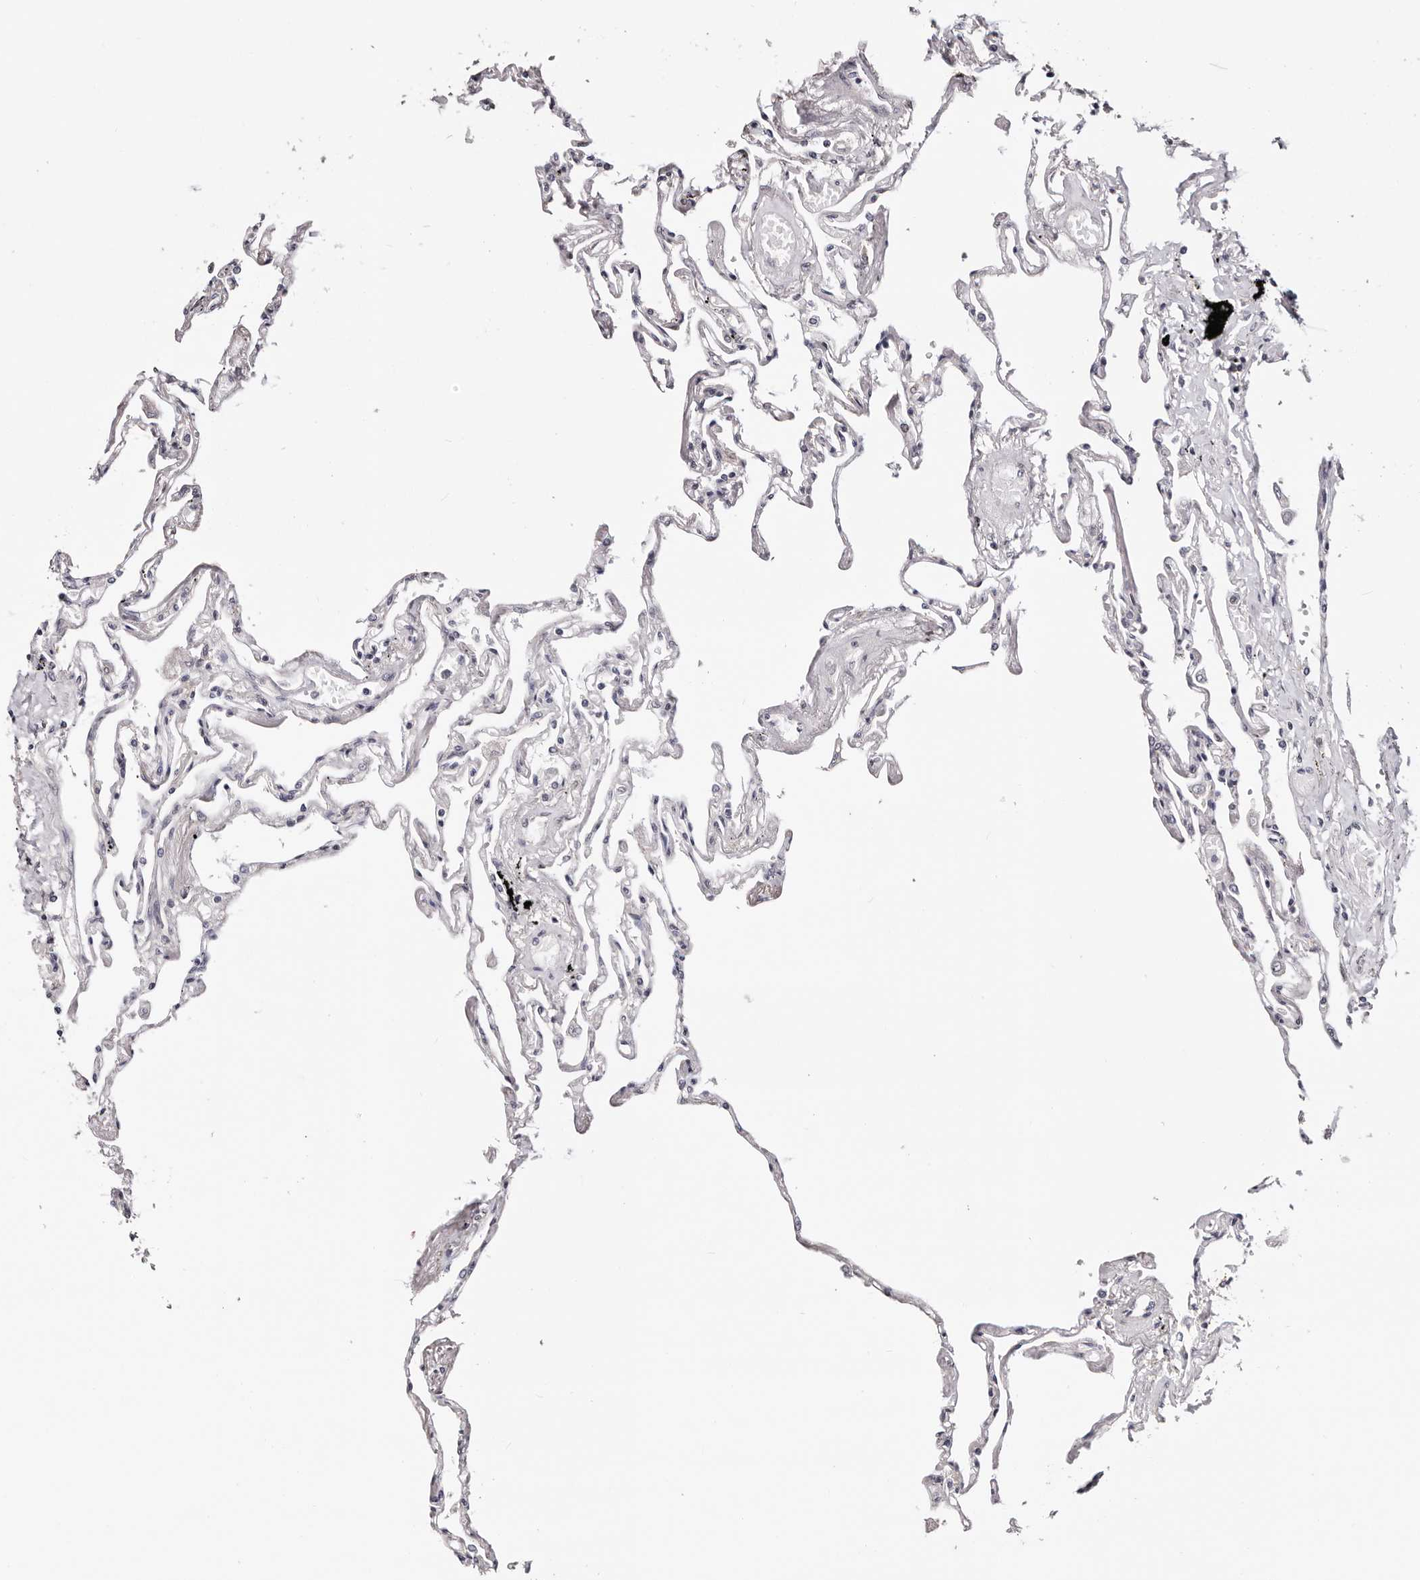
{"staining": {"intensity": "negative", "quantity": "none", "location": "none"}, "tissue": "lung", "cell_type": "Alveolar cells", "image_type": "normal", "snomed": [{"axis": "morphology", "description": "Normal tissue, NOS"}, {"axis": "topography", "description": "Lung"}], "caption": "Photomicrograph shows no significant protein staining in alveolar cells of benign lung. The staining is performed using DAB brown chromogen with nuclei counter-stained in using hematoxylin.", "gene": "TYW3", "patient": {"sex": "female", "age": 67}}